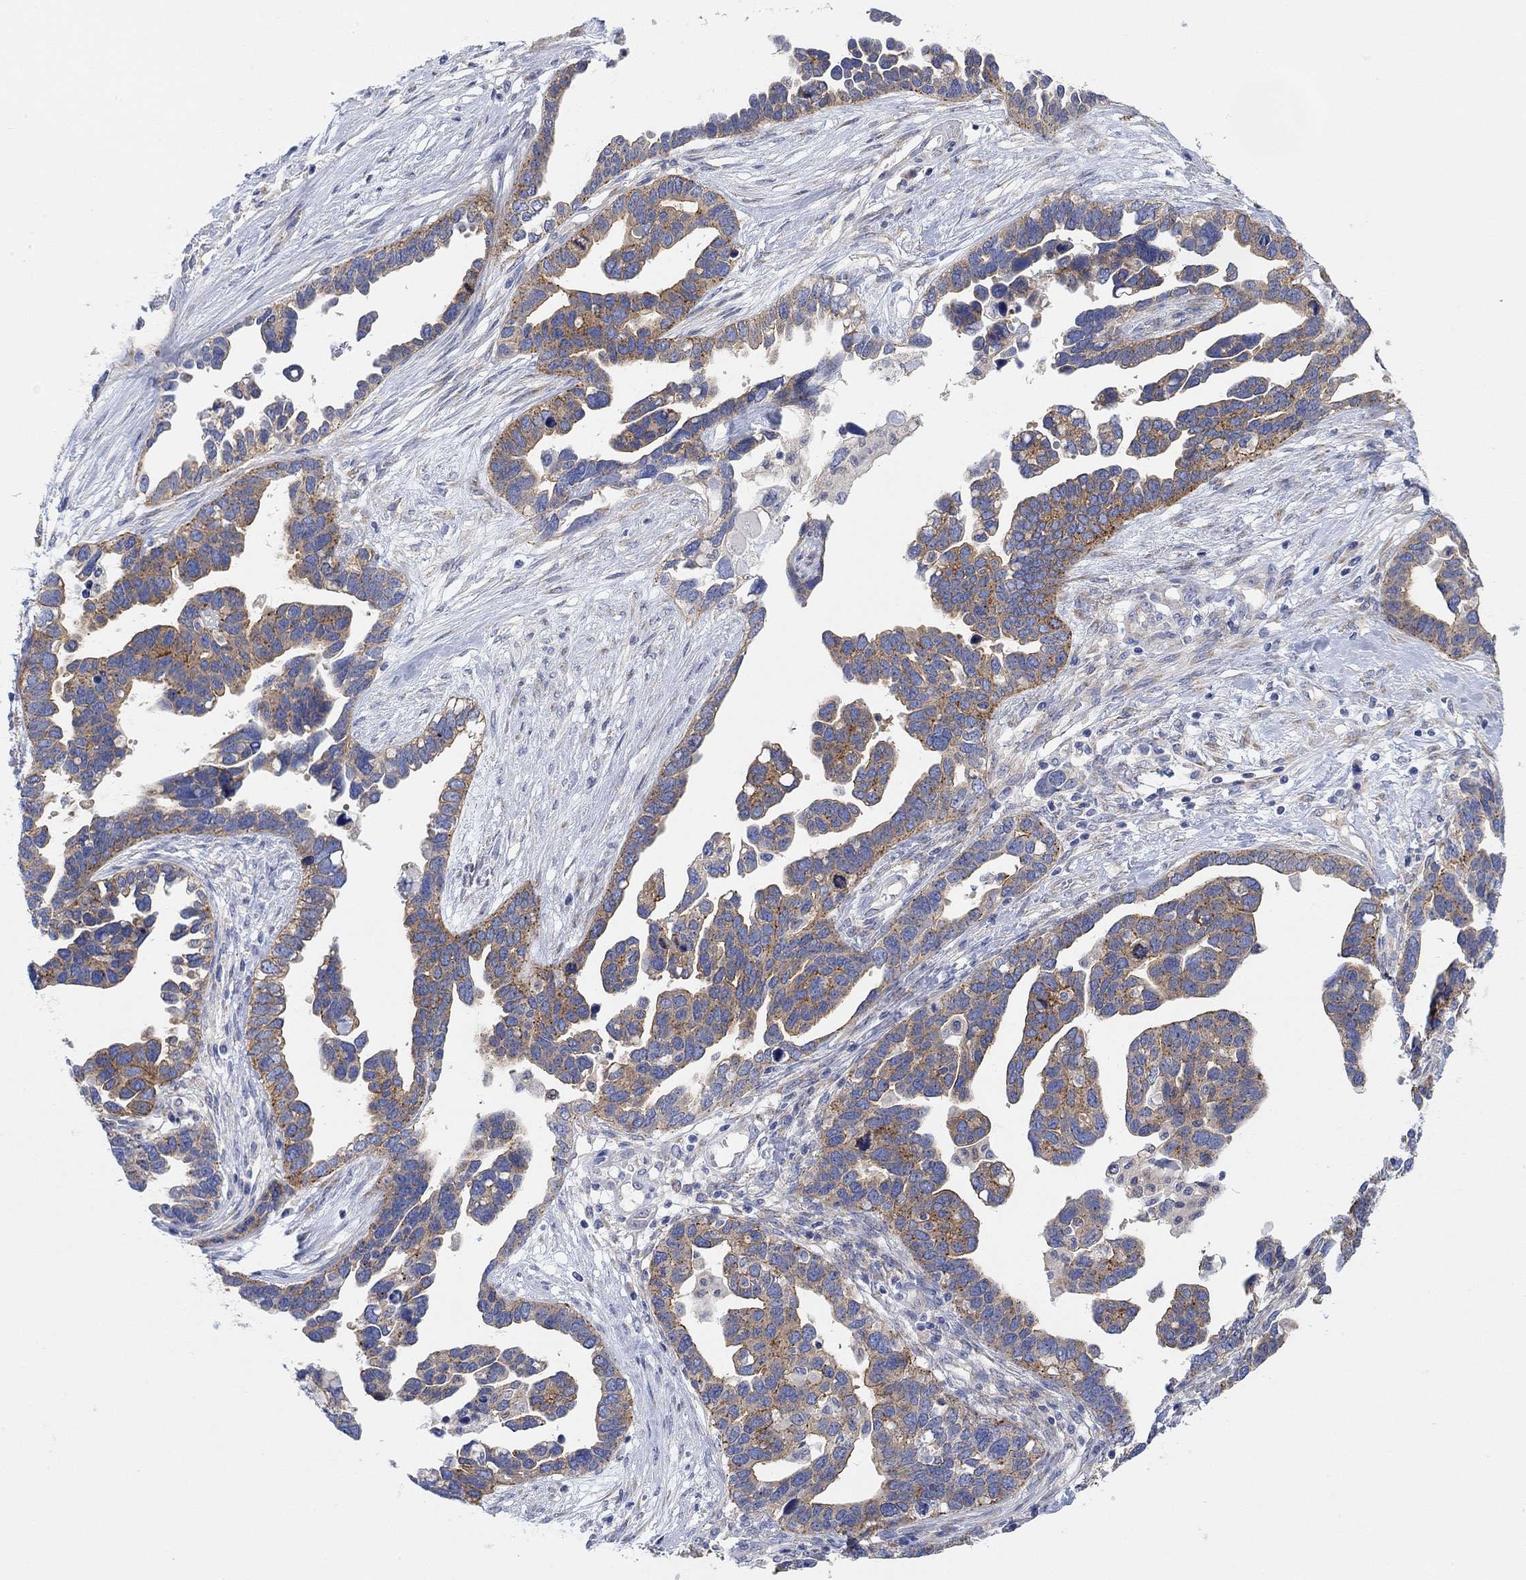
{"staining": {"intensity": "strong", "quantity": "<25%", "location": "cytoplasmic/membranous"}, "tissue": "ovarian cancer", "cell_type": "Tumor cells", "image_type": "cancer", "snomed": [{"axis": "morphology", "description": "Cystadenocarcinoma, serous, NOS"}, {"axis": "topography", "description": "Ovary"}], "caption": "Brown immunohistochemical staining in serous cystadenocarcinoma (ovarian) demonstrates strong cytoplasmic/membranous expression in approximately <25% of tumor cells. The protein of interest is stained brown, and the nuclei are stained in blue (DAB (3,3'-diaminobenzidine) IHC with brightfield microscopy, high magnification).", "gene": "RGS1", "patient": {"sex": "female", "age": 54}}